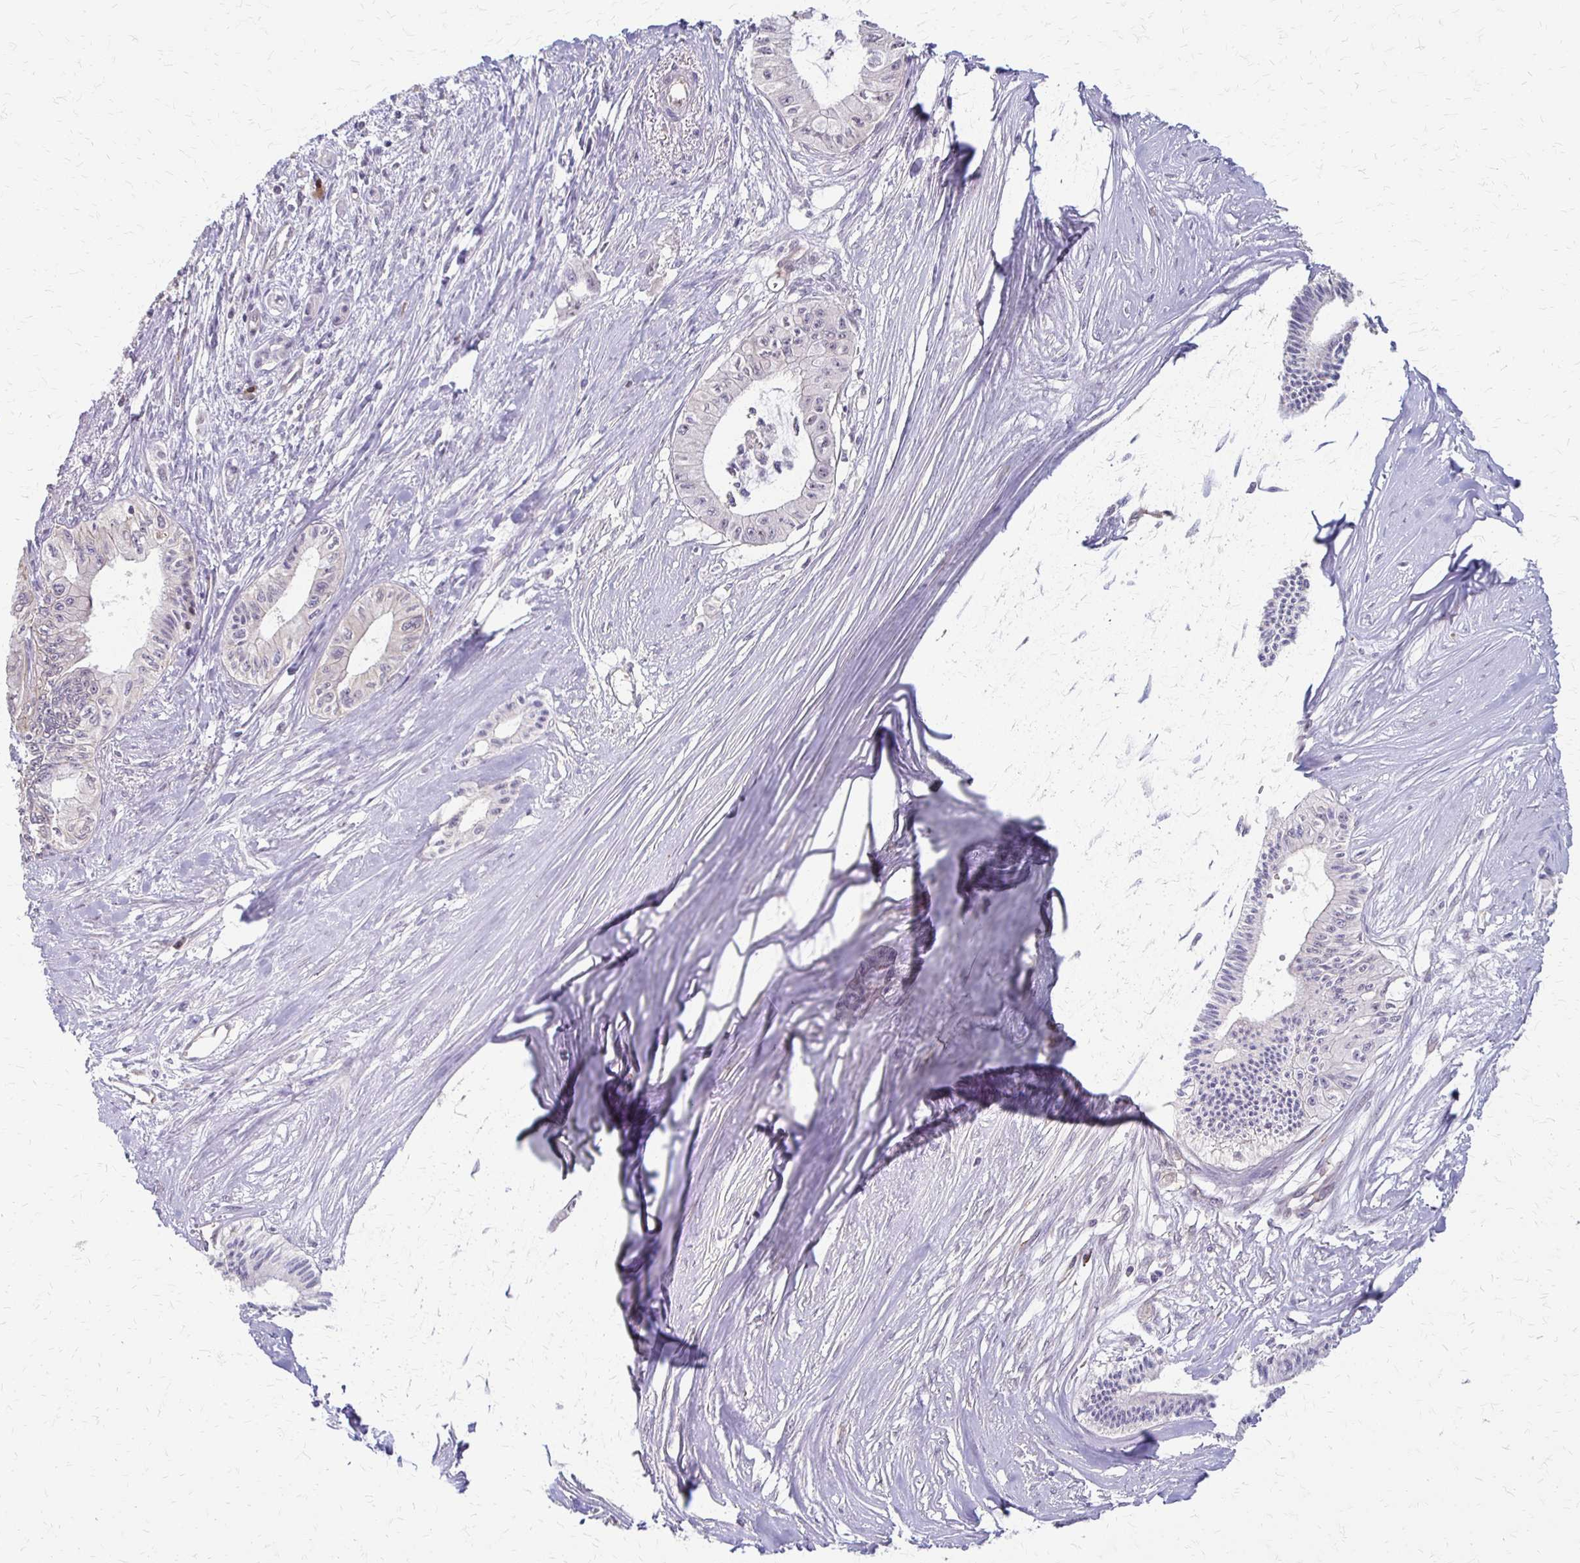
{"staining": {"intensity": "negative", "quantity": "none", "location": "none"}, "tissue": "pancreatic cancer", "cell_type": "Tumor cells", "image_type": "cancer", "snomed": [{"axis": "morphology", "description": "Adenocarcinoma, NOS"}, {"axis": "topography", "description": "Pancreas"}], "caption": "Adenocarcinoma (pancreatic) was stained to show a protein in brown. There is no significant staining in tumor cells. (DAB (3,3'-diaminobenzidine) immunohistochemistry (IHC) visualized using brightfield microscopy, high magnification).", "gene": "CFL2", "patient": {"sex": "male", "age": 71}}